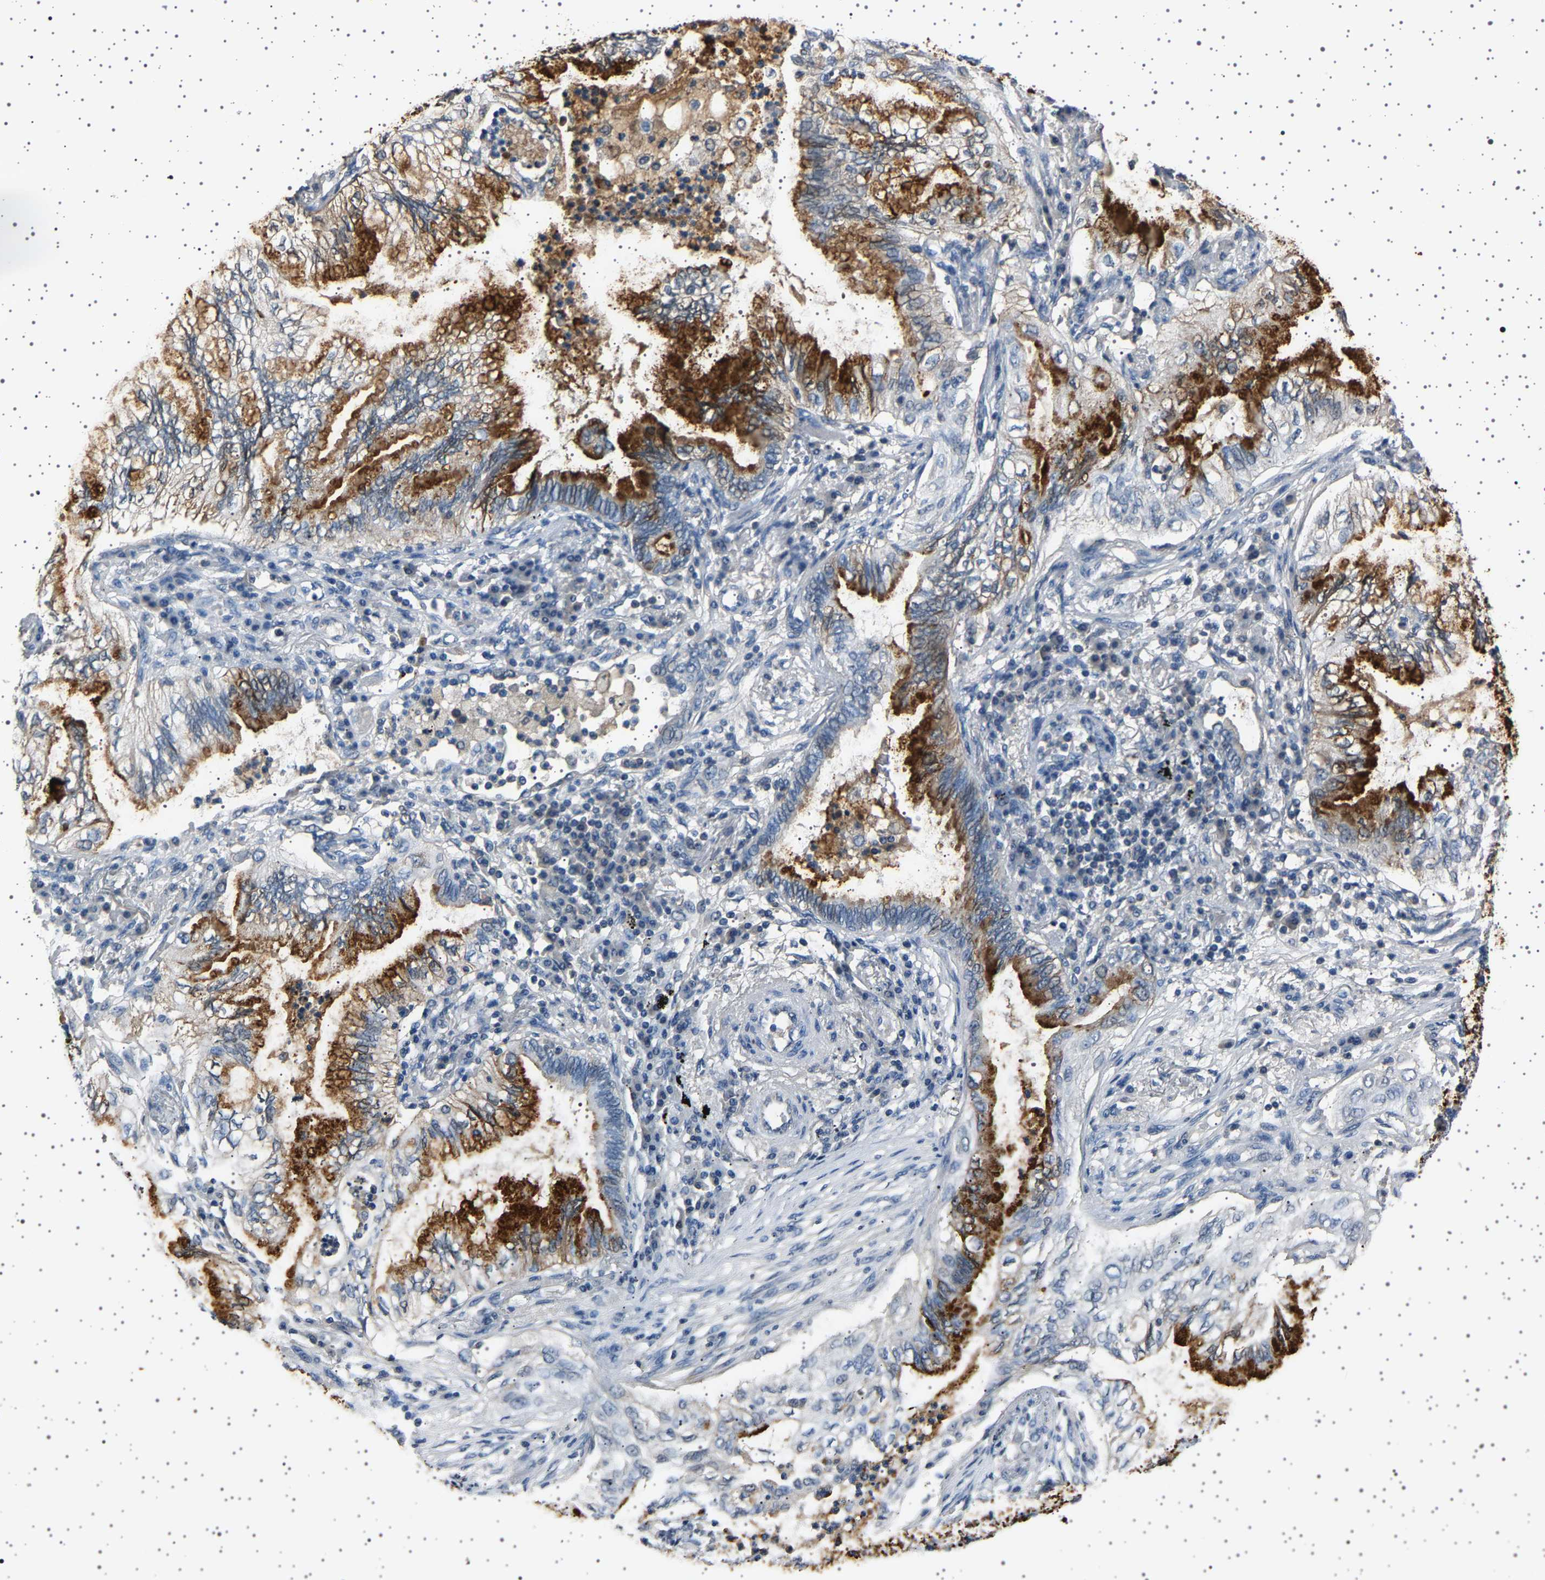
{"staining": {"intensity": "strong", "quantity": "25%-75%", "location": "cytoplasmic/membranous"}, "tissue": "lung cancer", "cell_type": "Tumor cells", "image_type": "cancer", "snomed": [{"axis": "morphology", "description": "Normal tissue, NOS"}, {"axis": "morphology", "description": "Adenocarcinoma, NOS"}, {"axis": "topography", "description": "Bronchus"}, {"axis": "topography", "description": "Lung"}], "caption": "Lung cancer tissue demonstrates strong cytoplasmic/membranous staining in about 25%-75% of tumor cells, visualized by immunohistochemistry.", "gene": "TFF3", "patient": {"sex": "female", "age": 70}}